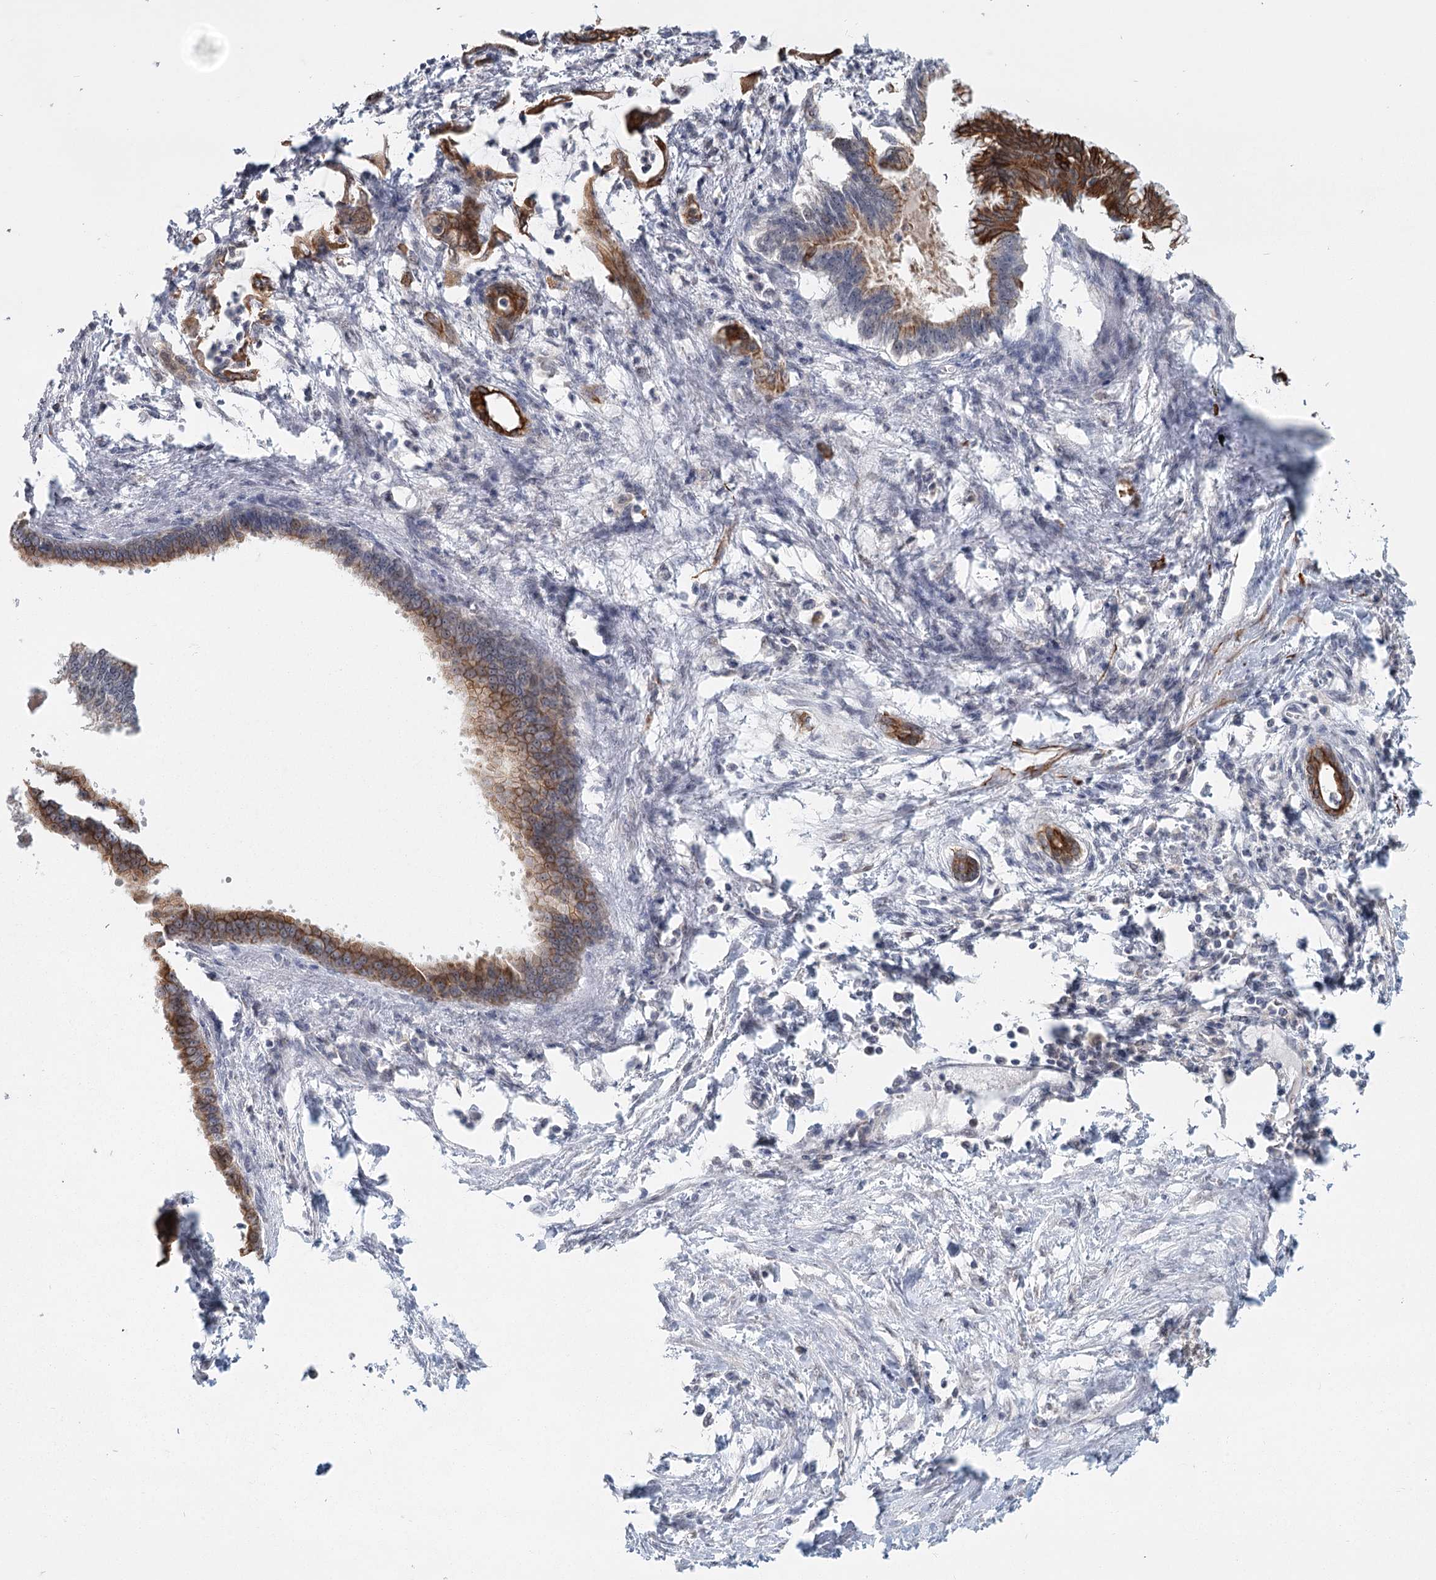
{"staining": {"intensity": "strong", "quantity": ">75%", "location": "cytoplasmic/membranous"}, "tissue": "pancreatic cancer", "cell_type": "Tumor cells", "image_type": "cancer", "snomed": [{"axis": "morphology", "description": "Adenocarcinoma, NOS"}, {"axis": "topography", "description": "Pancreas"}], "caption": "This image displays immunohistochemistry (IHC) staining of human adenocarcinoma (pancreatic), with high strong cytoplasmic/membranous expression in approximately >75% of tumor cells.", "gene": "TMEM70", "patient": {"sex": "female", "age": 55}}